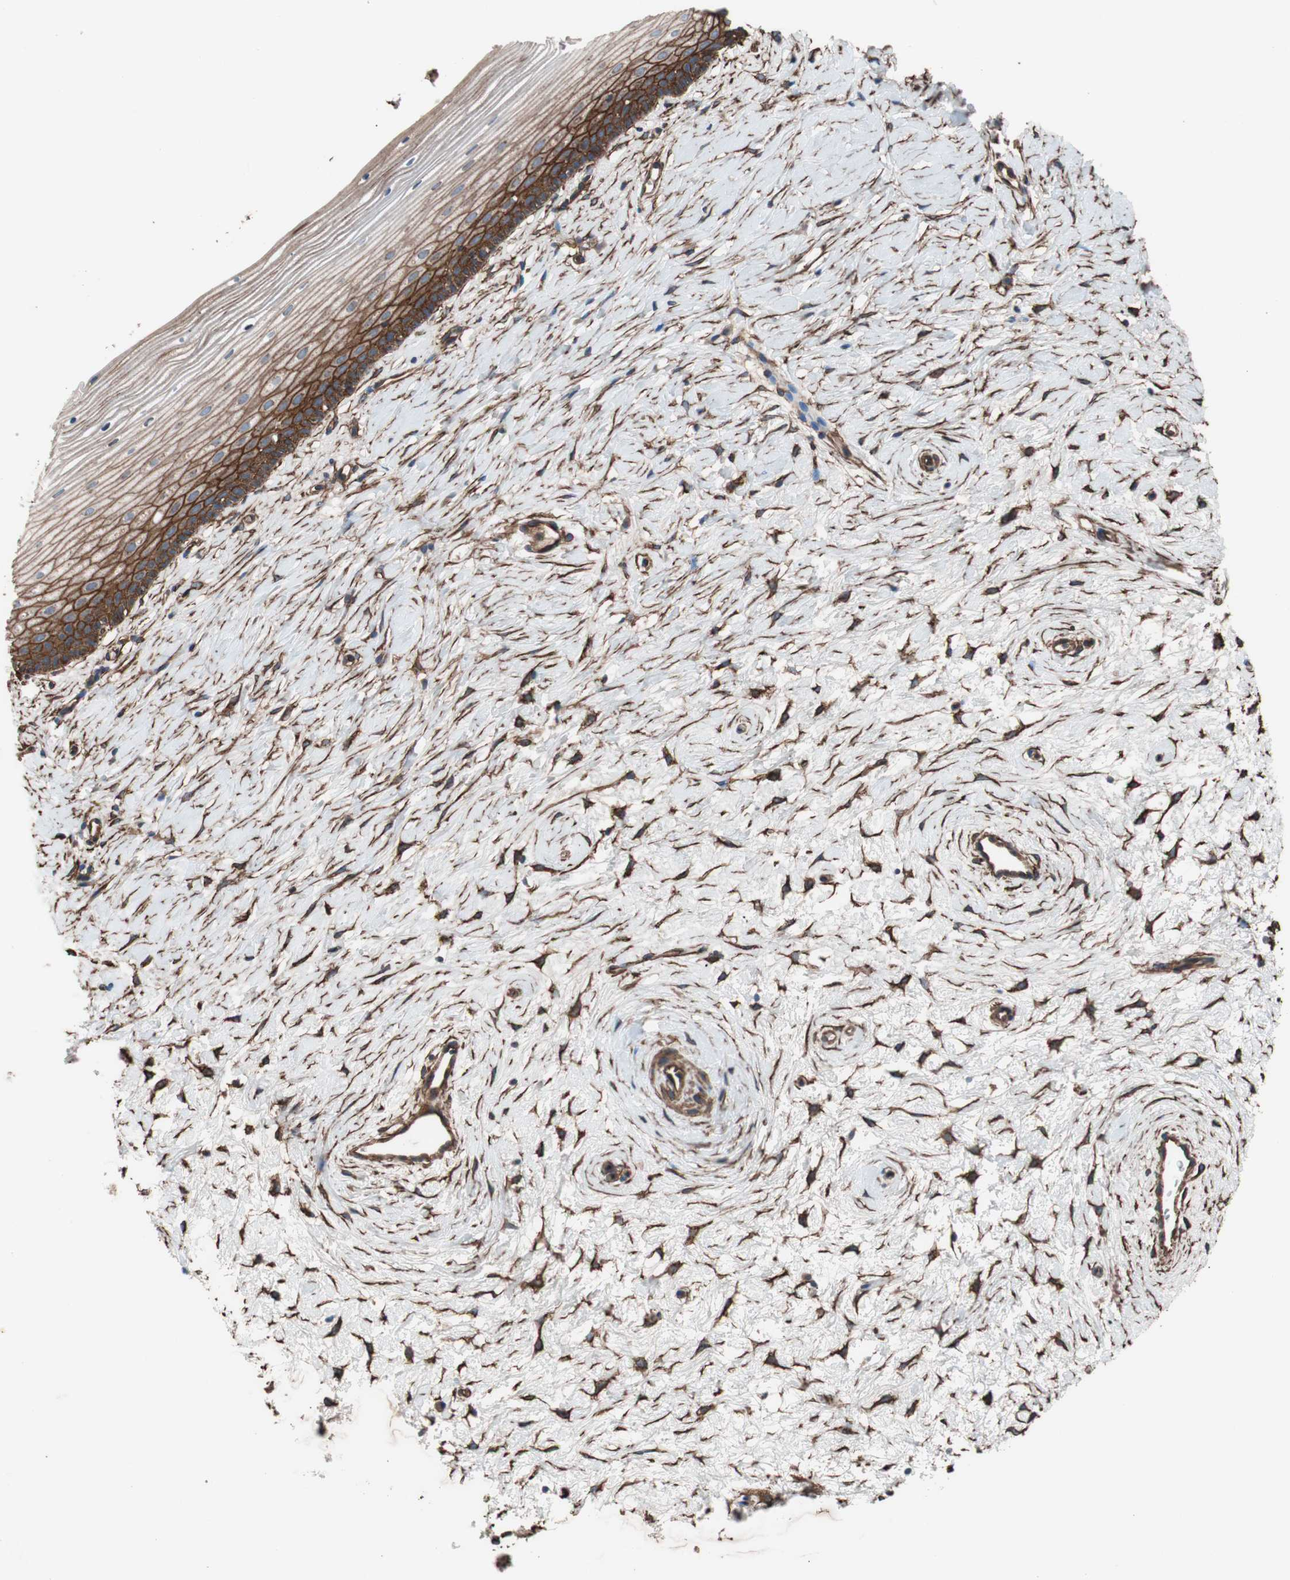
{"staining": {"intensity": "strong", "quantity": ">75%", "location": "cytoplasmic/membranous"}, "tissue": "cervix", "cell_type": "Glandular cells", "image_type": "normal", "snomed": [{"axis": "morphology", "description": "Normal tissue, NOS"}, {"axis": "topography", "description": "Cervix"}], "caption": "Normal cervix shows strong cytoplasmic/membranous positivity in about >75% of glandular cells.", "gene": "SPINT1", "patient": {"sex": "female", "age": 39}}